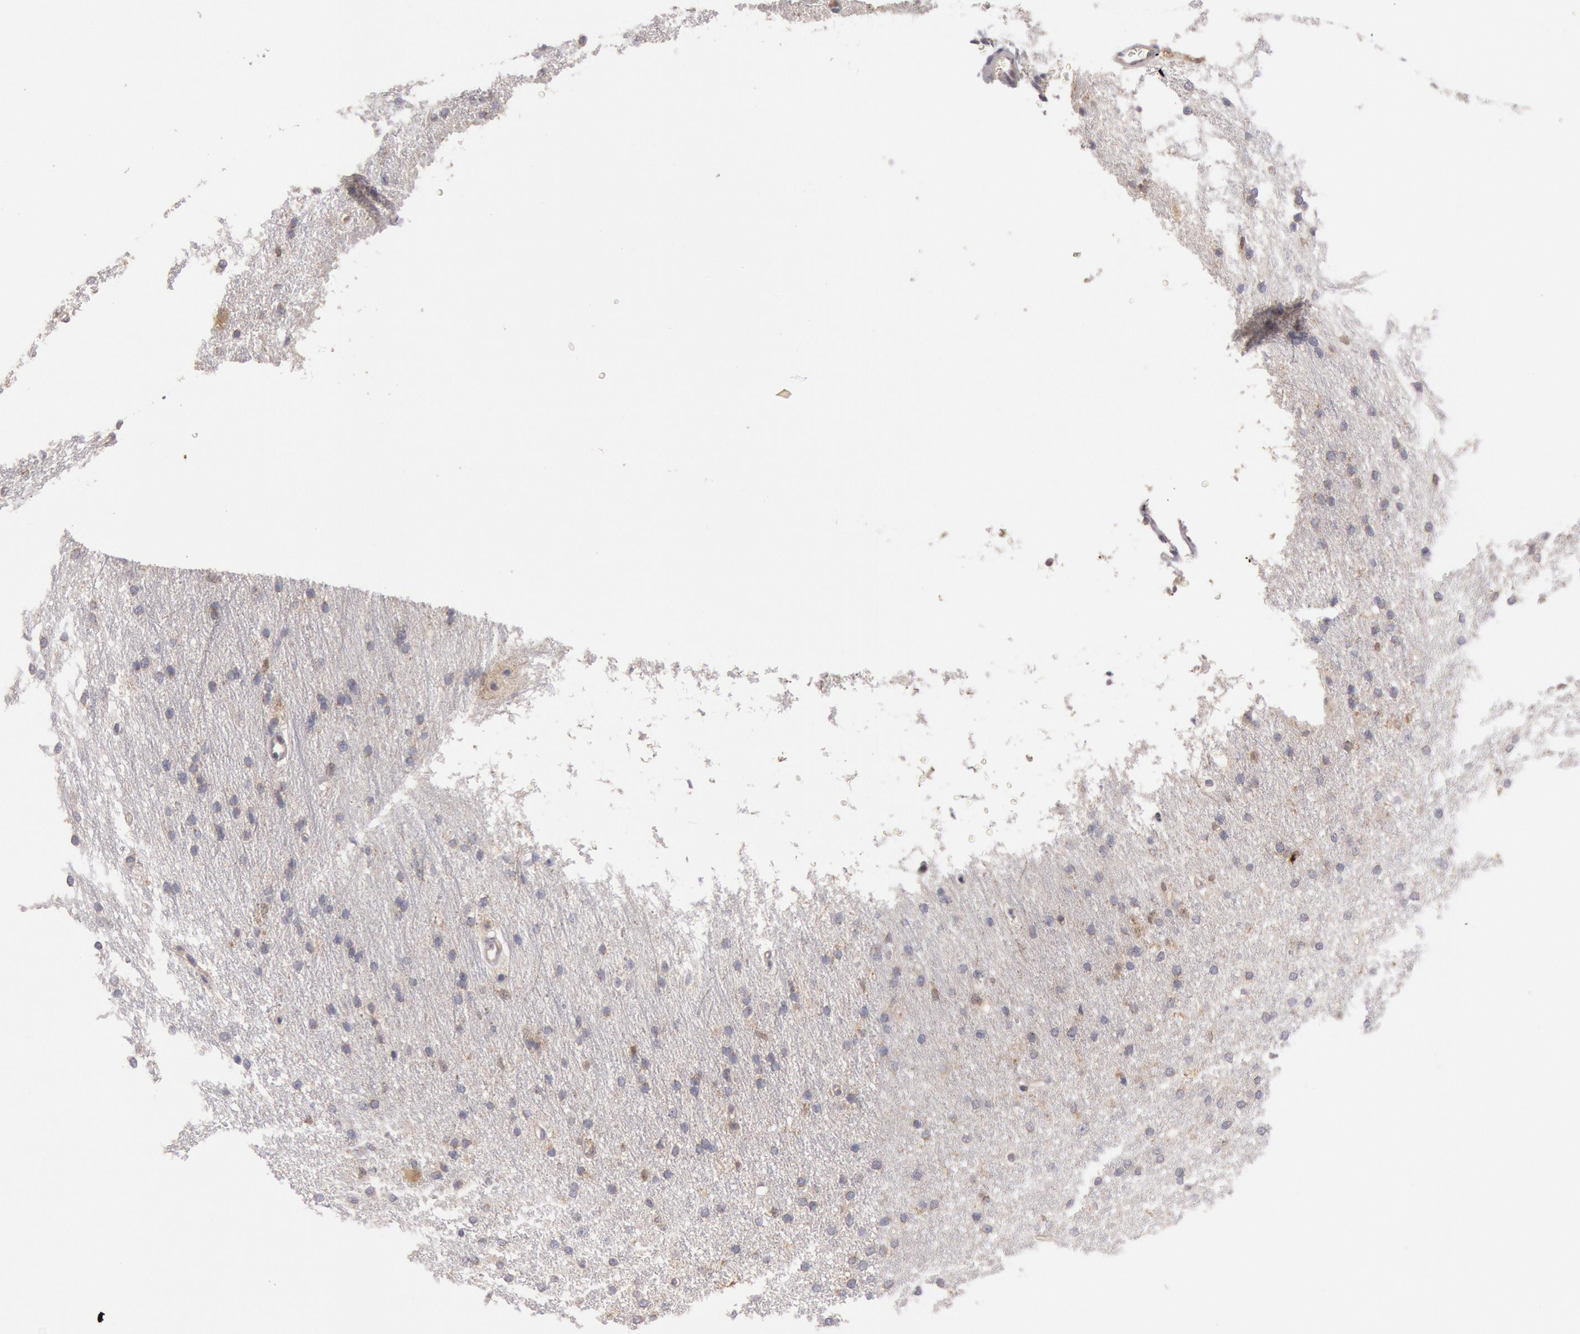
{"staining": {"intensity": "weak", "quantity": "<25%", "location": "cytoplasmic/membranous"}, "tissue": "cerebral cortex", "cell_type": "Endothelial cells", "image_type": "normal", "snomed": [{"axis": "morphology", "description": "Normal tissue, NOS"}, {"axis": "morphology", "description": "Inflammation, NOS"}, {"axis": "topography", "description": "Cerebral cortex"}], "caption": "Immunohistochemistry of normal cerebral cortex reveals no positivity in endothelial cells.", "gene": "PIK3R1", "patient": {"sex": "male", "age": 6}}